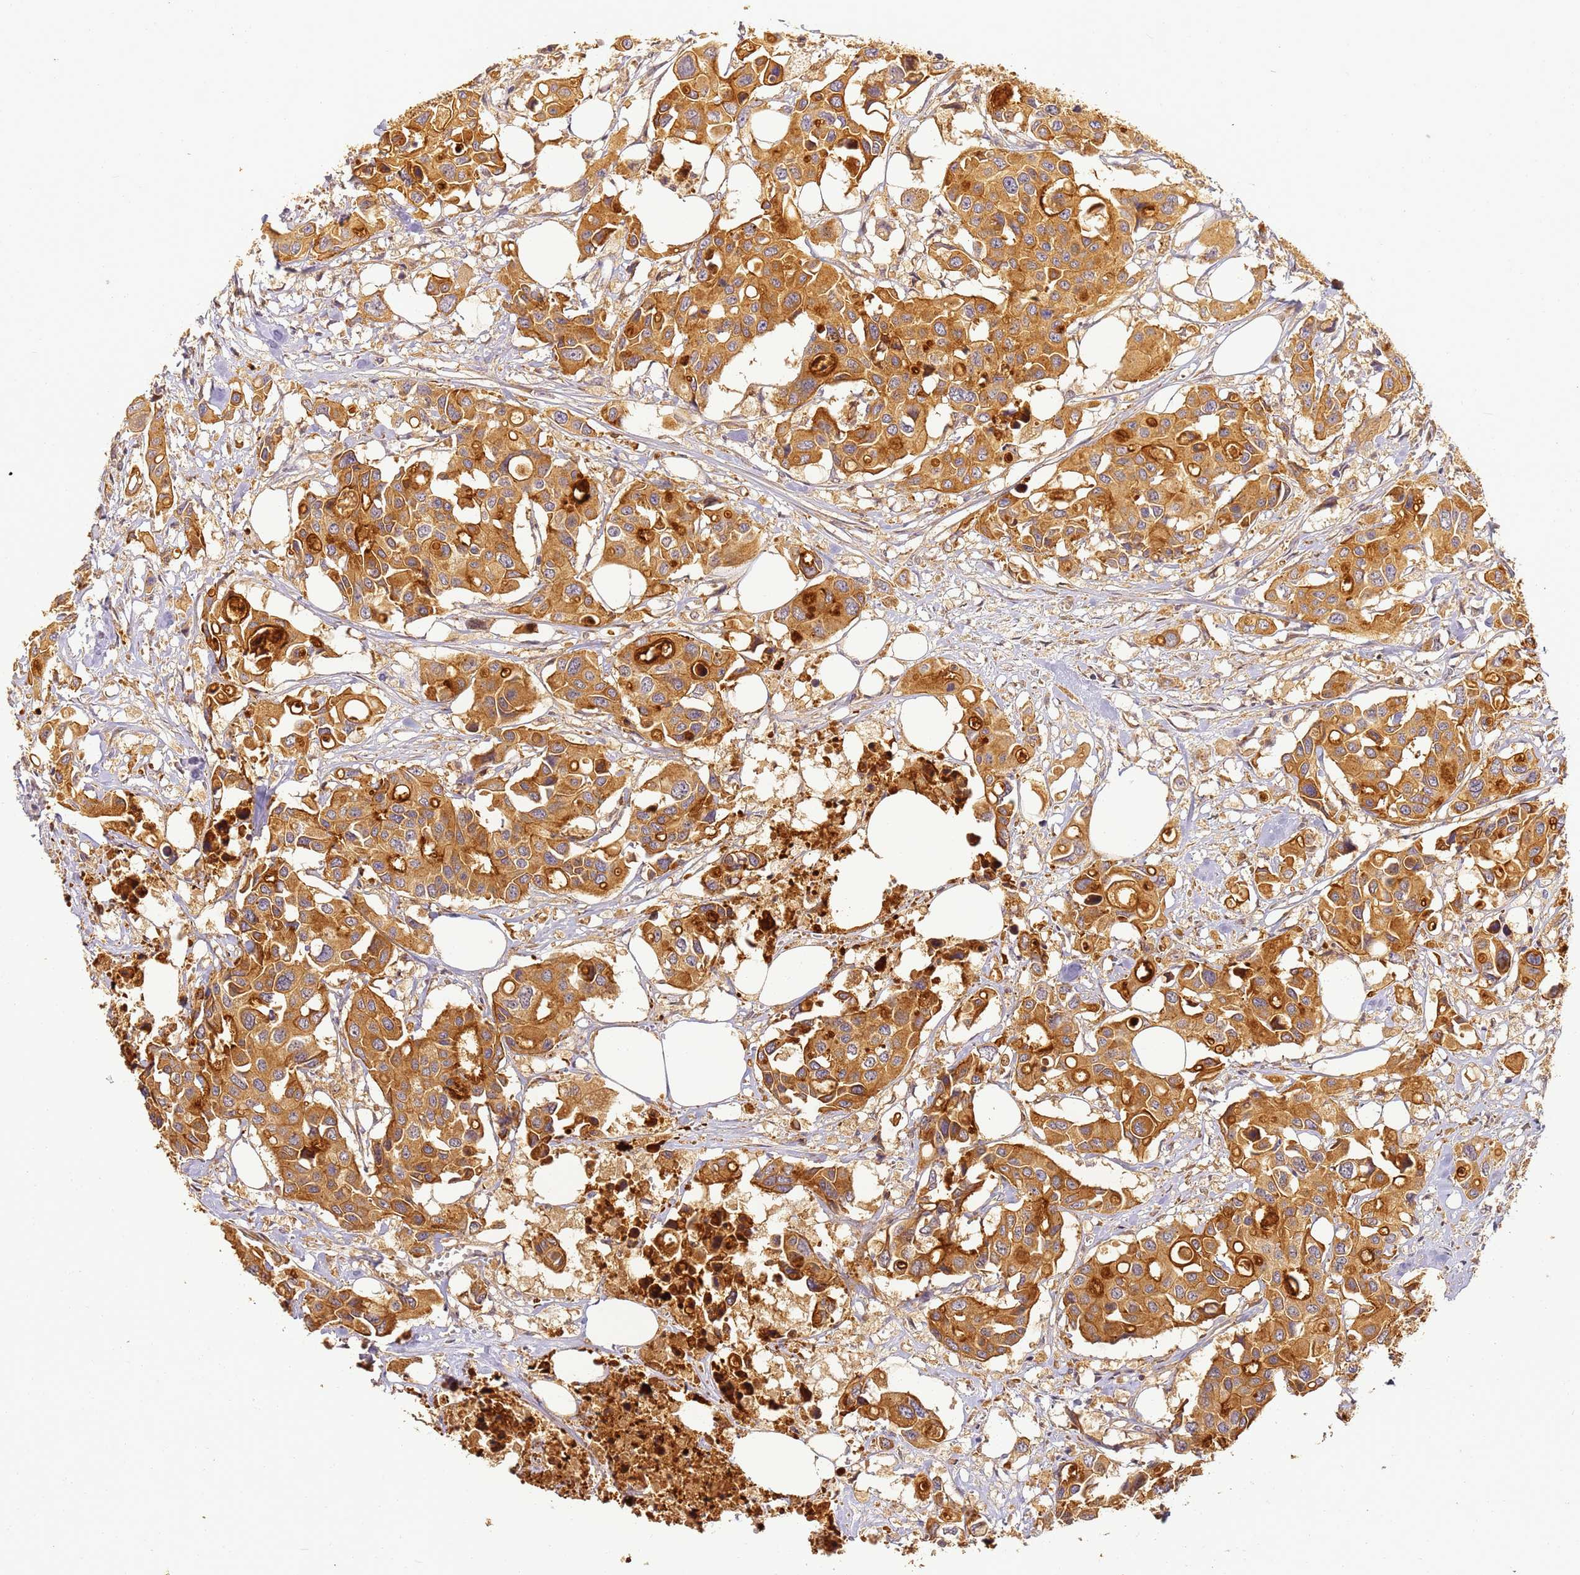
{"staining": {"intensity": "strong", "quantity": ">75%", "location": "cytoplasmic/membranous"}, "tissue": "colorectal cancer", "cell_type": "Tumor cells", "image_type": "cancer", "snomed": [{"axis": "morphology", "description": "Adenocarcinoma, NOS"}, {"axis": "topography", "description": "Colon"}], "caption": "Immunohistochemistry (IHC) (DAB) staining of human colorectal adenocarcinoma reveals strong cytoplasmic/membranous protein expression in about >75% of tumor cells.", "gene": "TIGAR", "patient": {"sex": "male", "age": 77}}